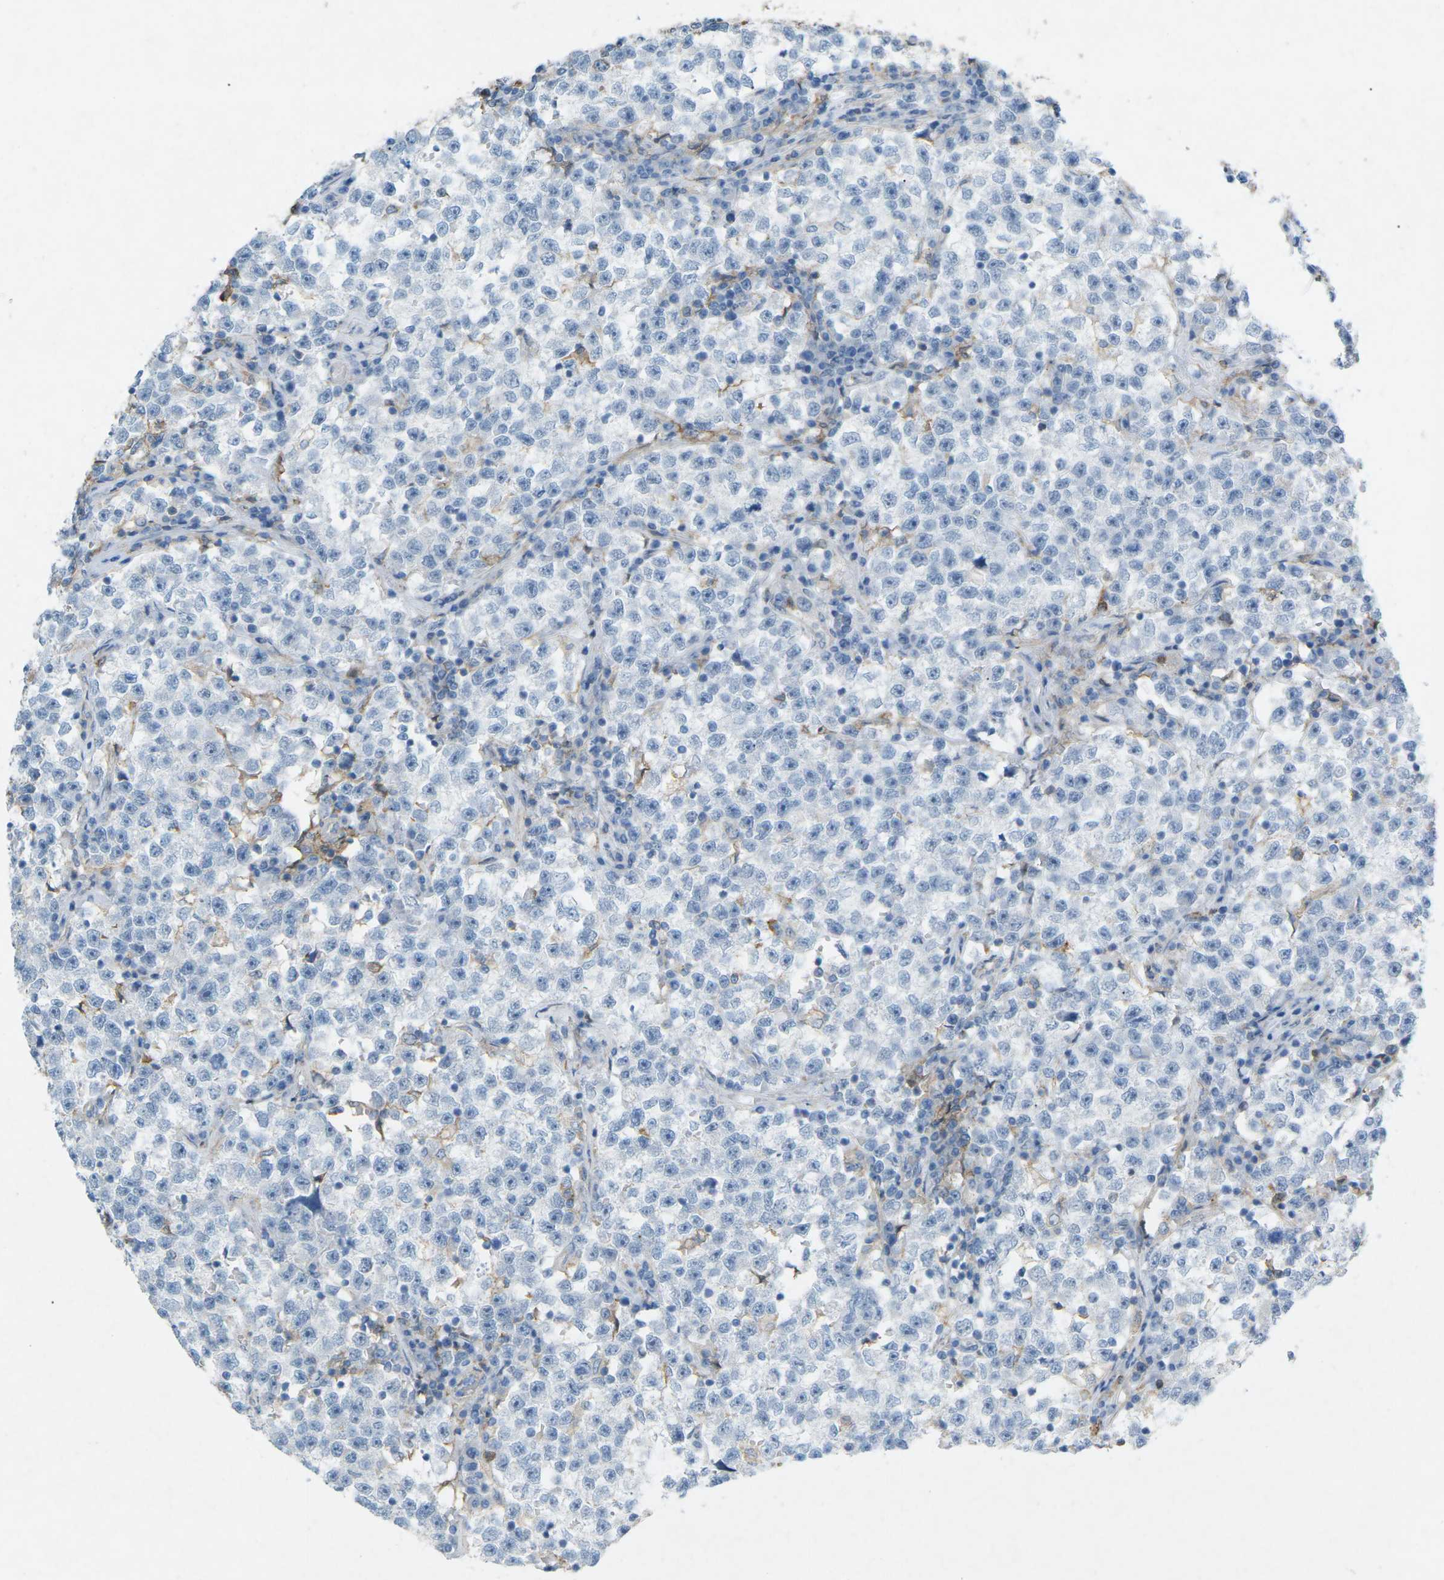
{"staining": {"intensity": "negative", "quantity": "none", "location": "none"}, "tissue": "testis cancer", "cell_type": "Tumor cells", "image_type": "cancer", "snomed": [{"axis": "morphology", "description": "Seminoma, NOS"}, {"axis": "topography", "description": "Testis"}], "caption": "DAB (3,3'-diaminobenzidine) immunohistochemical staining of testis cancer (seminoma) demonstrates no significant staining in tumor cells.", "gene": "STK11", "patient": {"sex": "male", "age": 22}}